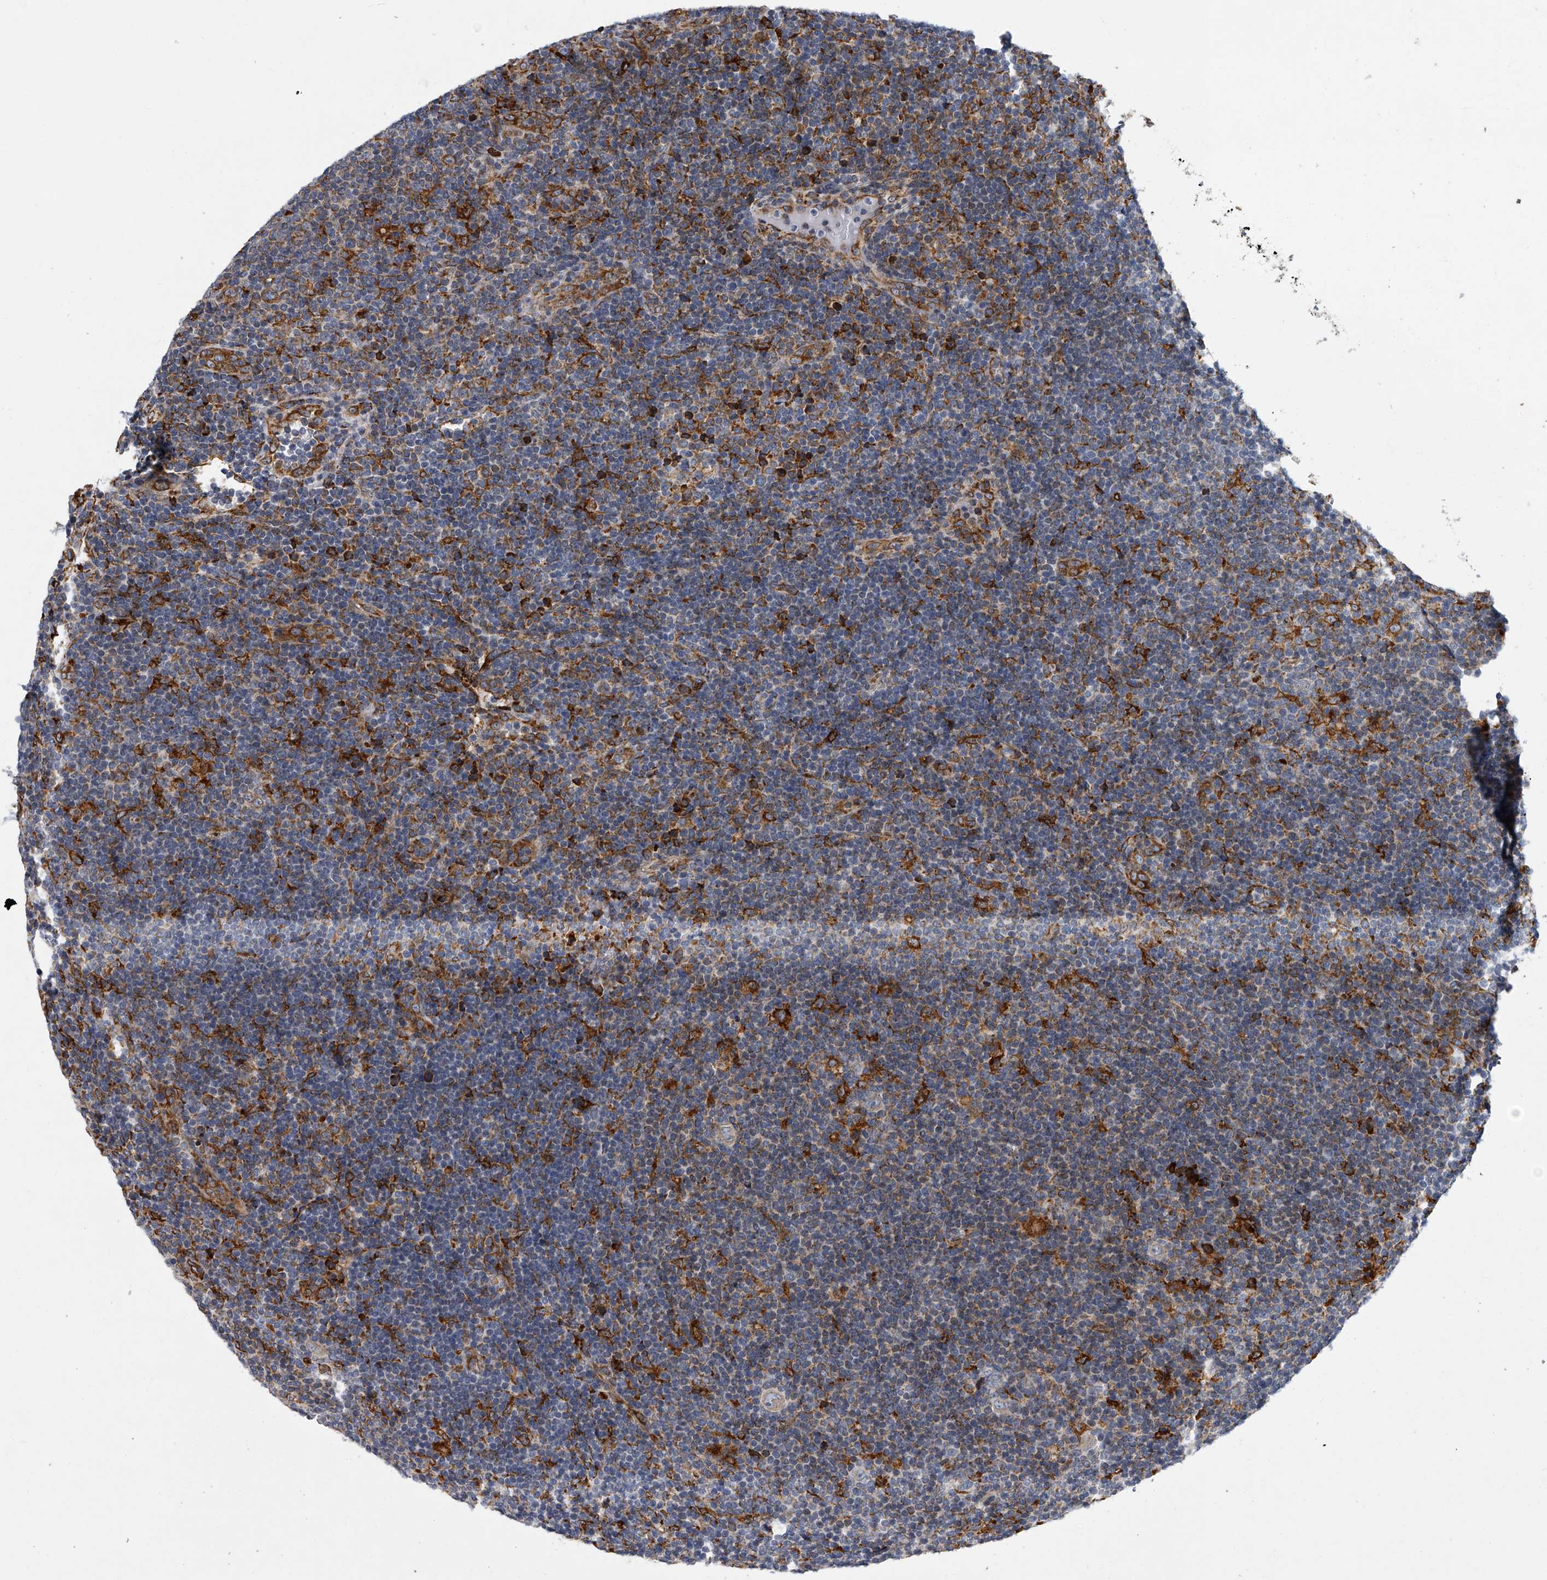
{"staining": {"intensity": "negative", "quantity": "none", "location": "none"}, "tissue": "lymphoma", "cell_type": "Tumor cells", "image_type": "cancer", "snomed": [{"axis": "morphology", "description": "Hodgkin's disease, NOS"}, {"axis": "topography", "description": "Lymph node"}], "caption": "Immunohistochemistry of human lymphoma displays no staining in tumor cells.", "gene": "TMEM63C", "patient": {"sex": "female", "age": 57}}